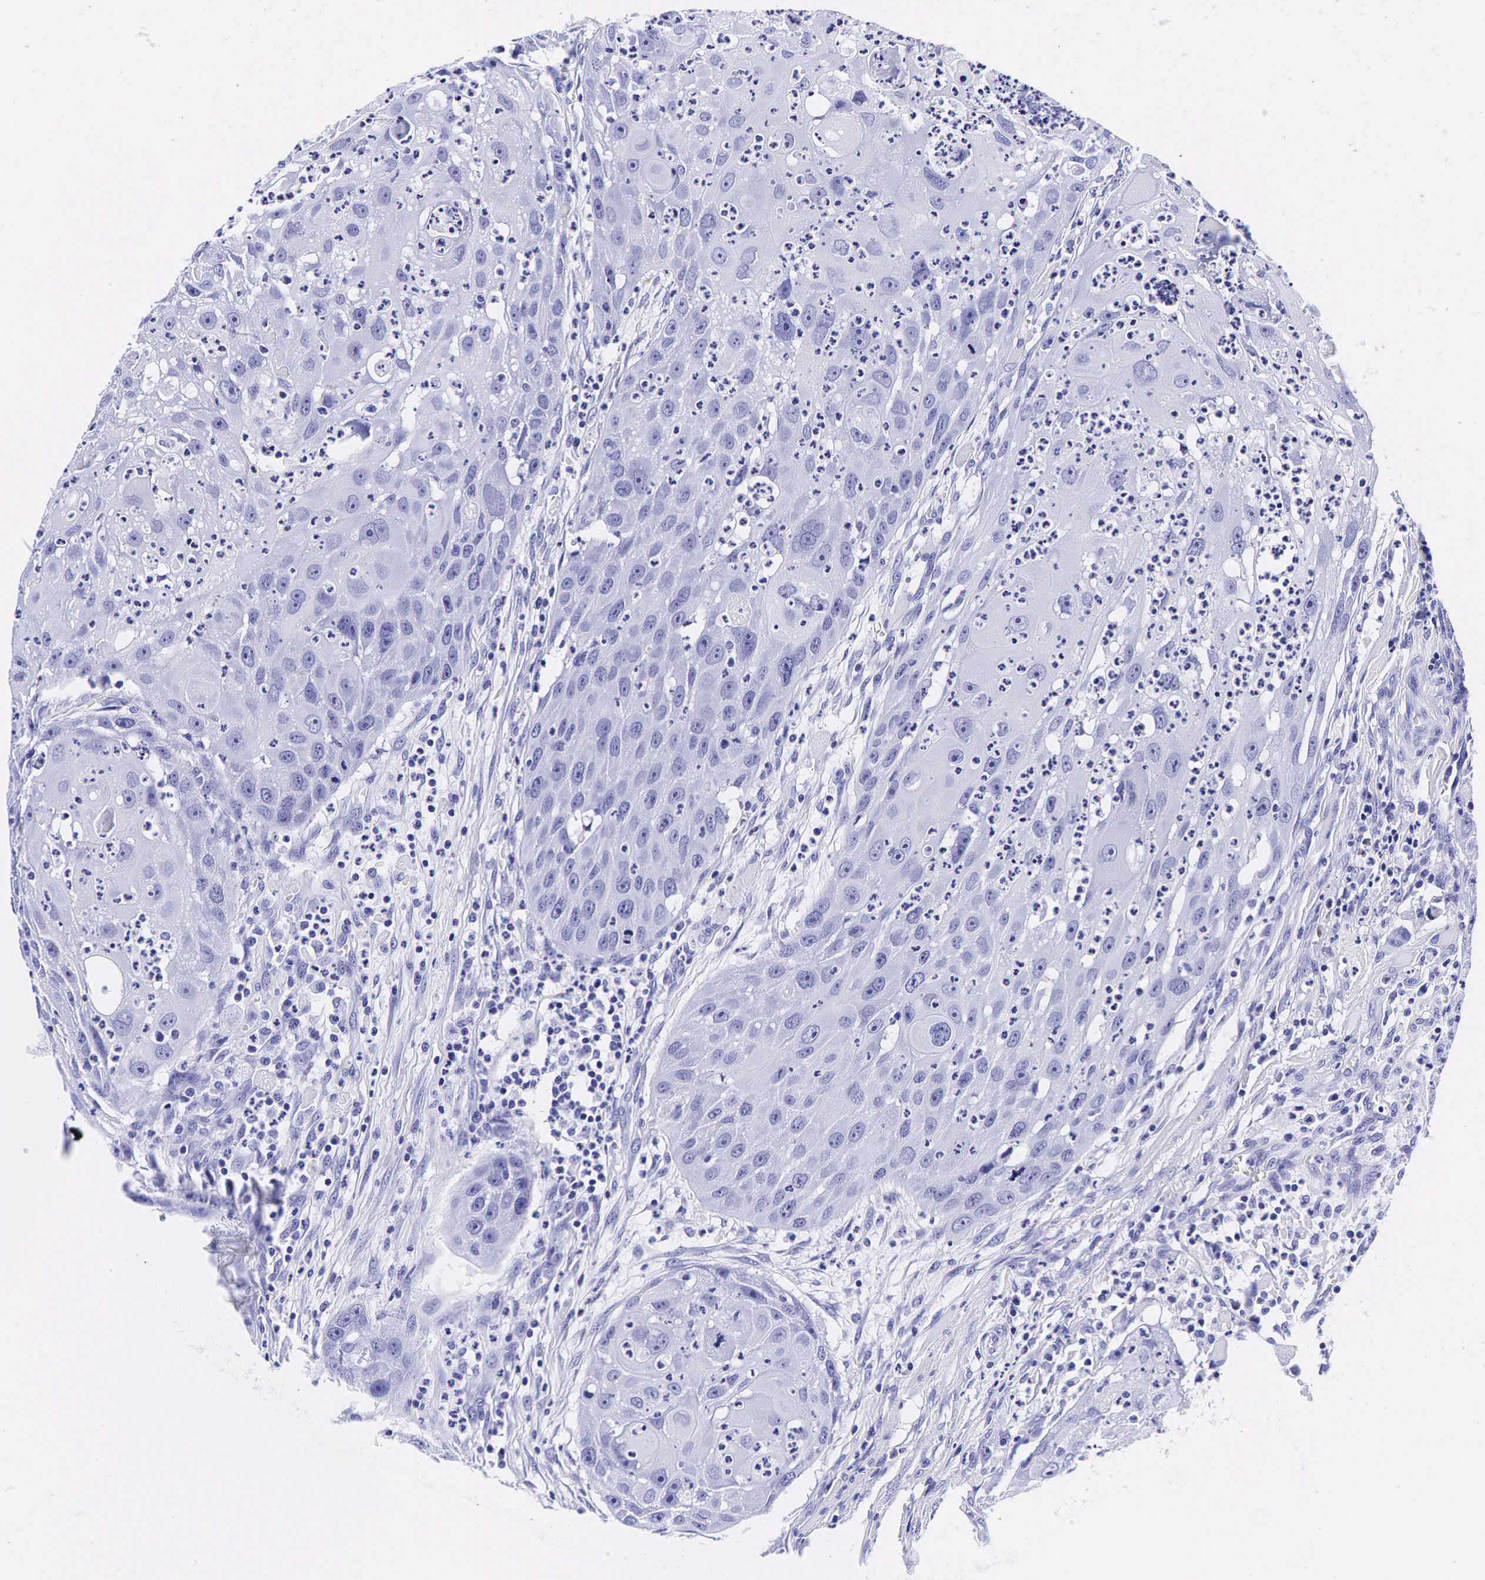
{"staining": {"intensity": "negative", "quantity": "none", "location": "none"}, "tissue": "head and neck cancer", "cell_type": "Tumor cells", "image_type": "cancer", "snomed": [{"axis": "morphology", "description": "Squamous cell carcinoma, NOS"}, {"axis": "topography", "description": "Head-Neck"}], "caption": "Tumor cells show no significant protein expression in head and neck cancer. (Immunohistochemistry, brightfield microscopy, high magnification).", "gene": "GAST", "patient": {"sex": "male", "age": 64}}